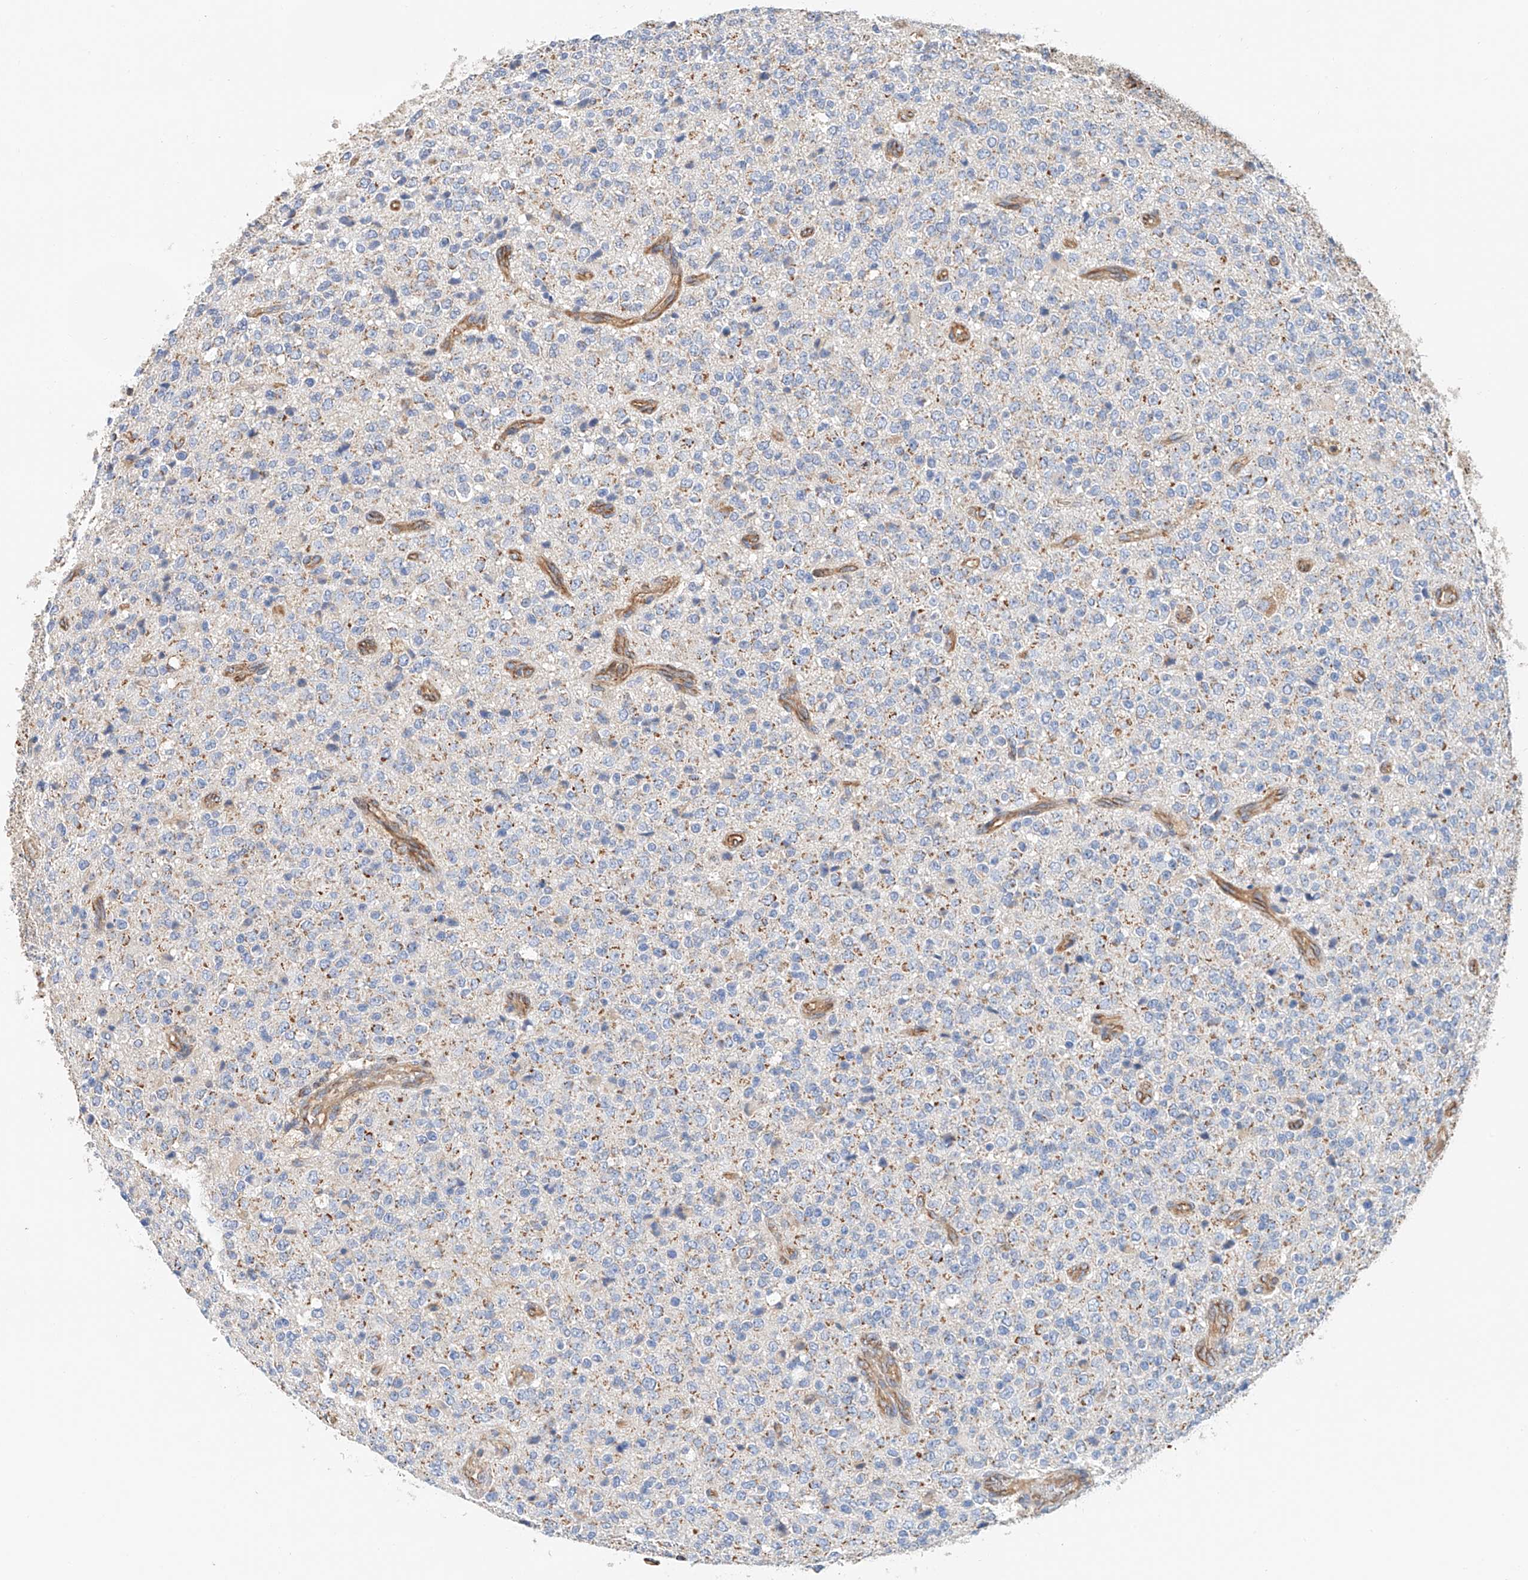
{"staining": {"intensity": "negative", "quantity": "none", "location": "none"}, "tissue": "glioma", "cell_type": "Tumor cells", "image_type": "cancer", "snomed": [{"axis": "morphology", "description": "Glioma, malignant, High grade"}, {"axis": "topography", "description": "pancreas cauda"}], "caption": "Immunohistochemical staining of malignant high-grade glioma shows no significant positivity in tumor cells.", "gene": "NDUFV3", "patient": {"sex": "male", "age": 60}}